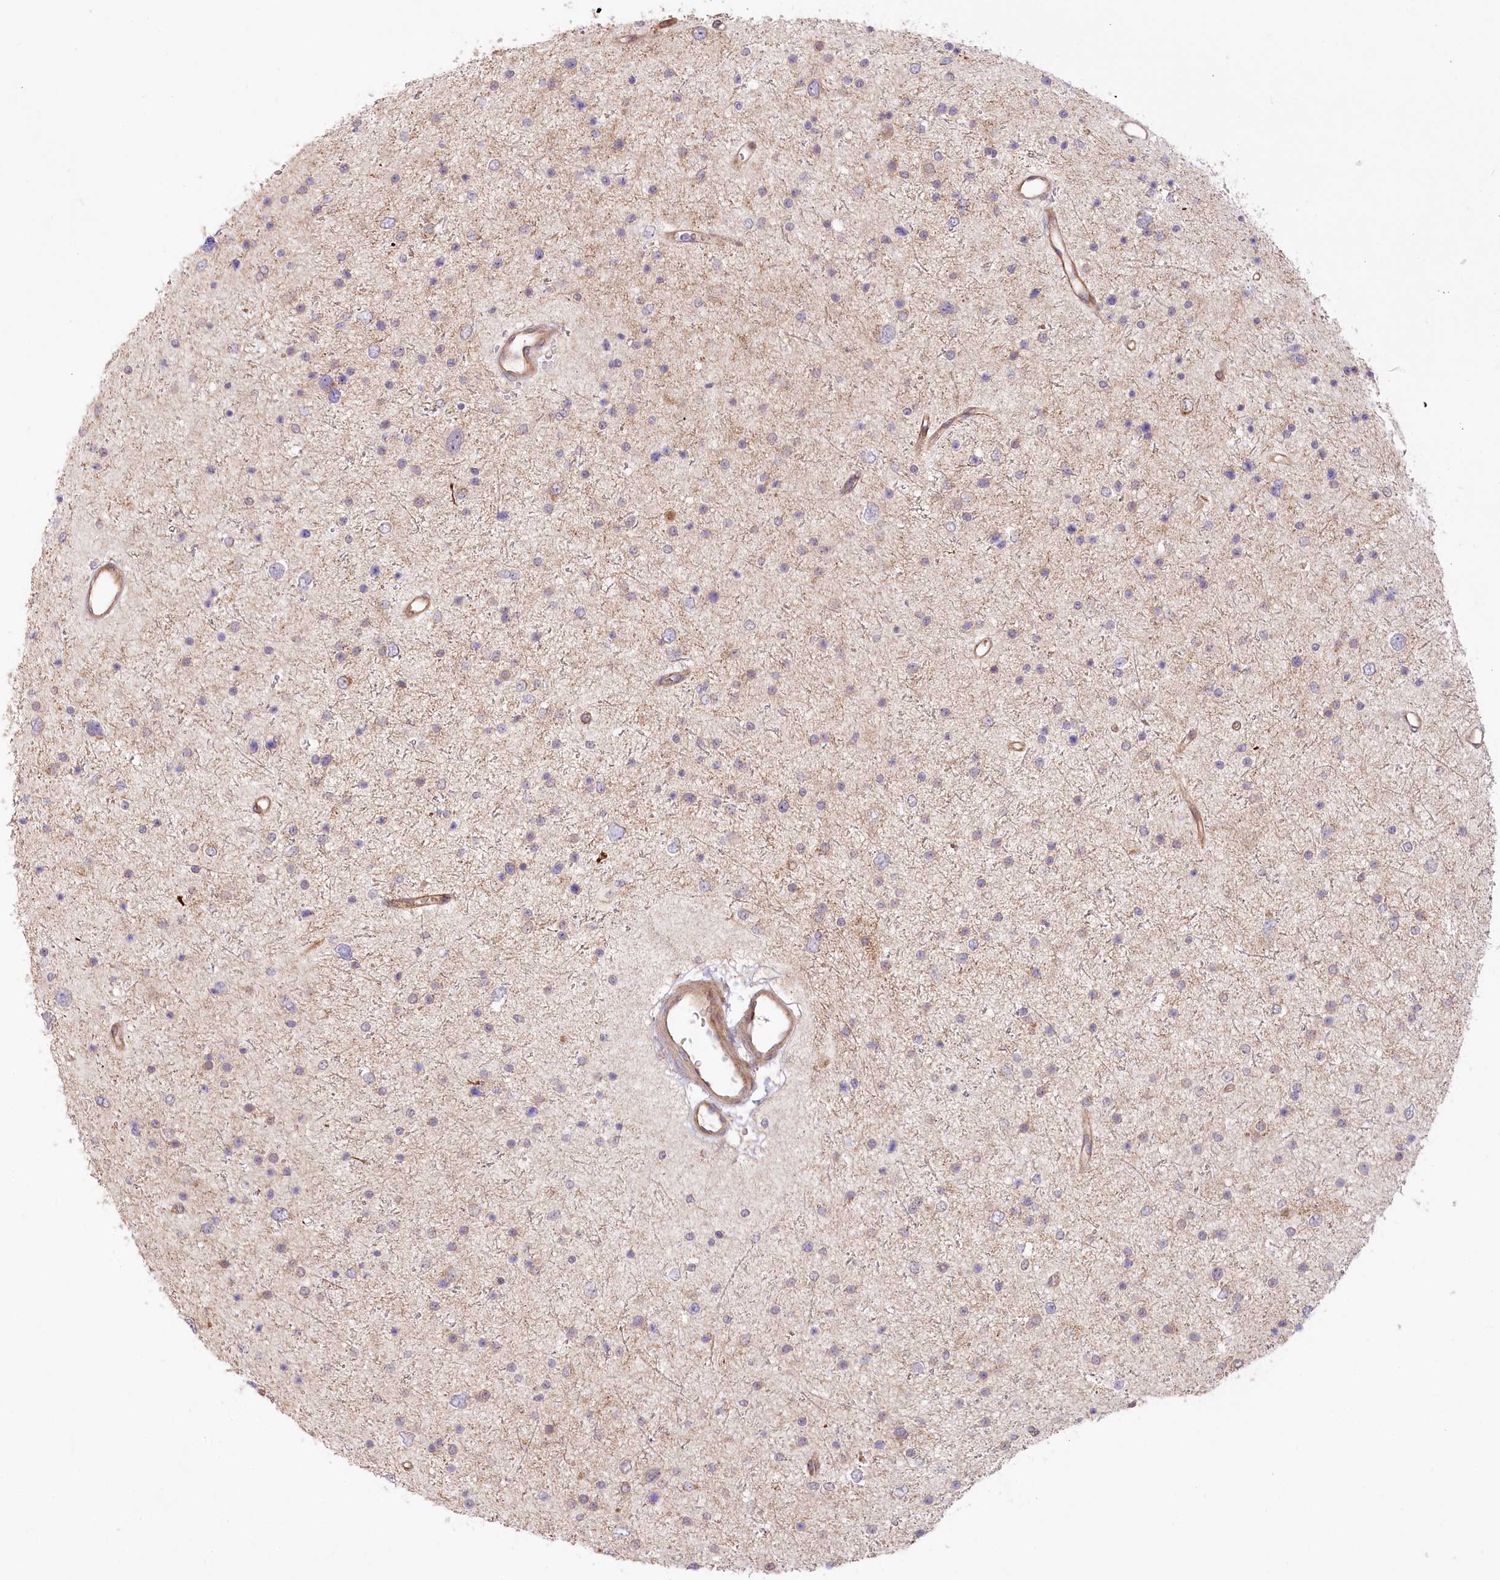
{"staining": {"intensity": "weak", "quantity": "<25%", "location": "cytoplasmic/membranous"}, "tissue": "glioma", "cell_type": "Tumor cells", "image_type": "cancer", "snomed": [{"axis": "morphology", "description": "Glioma, malignant, Low grade"}, {"axis": "topography", "description": "Brain"}], "caption": "DAB immunohistochemical staining of glioma demonstrates no significant positivity in tumor cells.", "gene": "CEP70", "patient": {"sex": "female", "age": 37}}